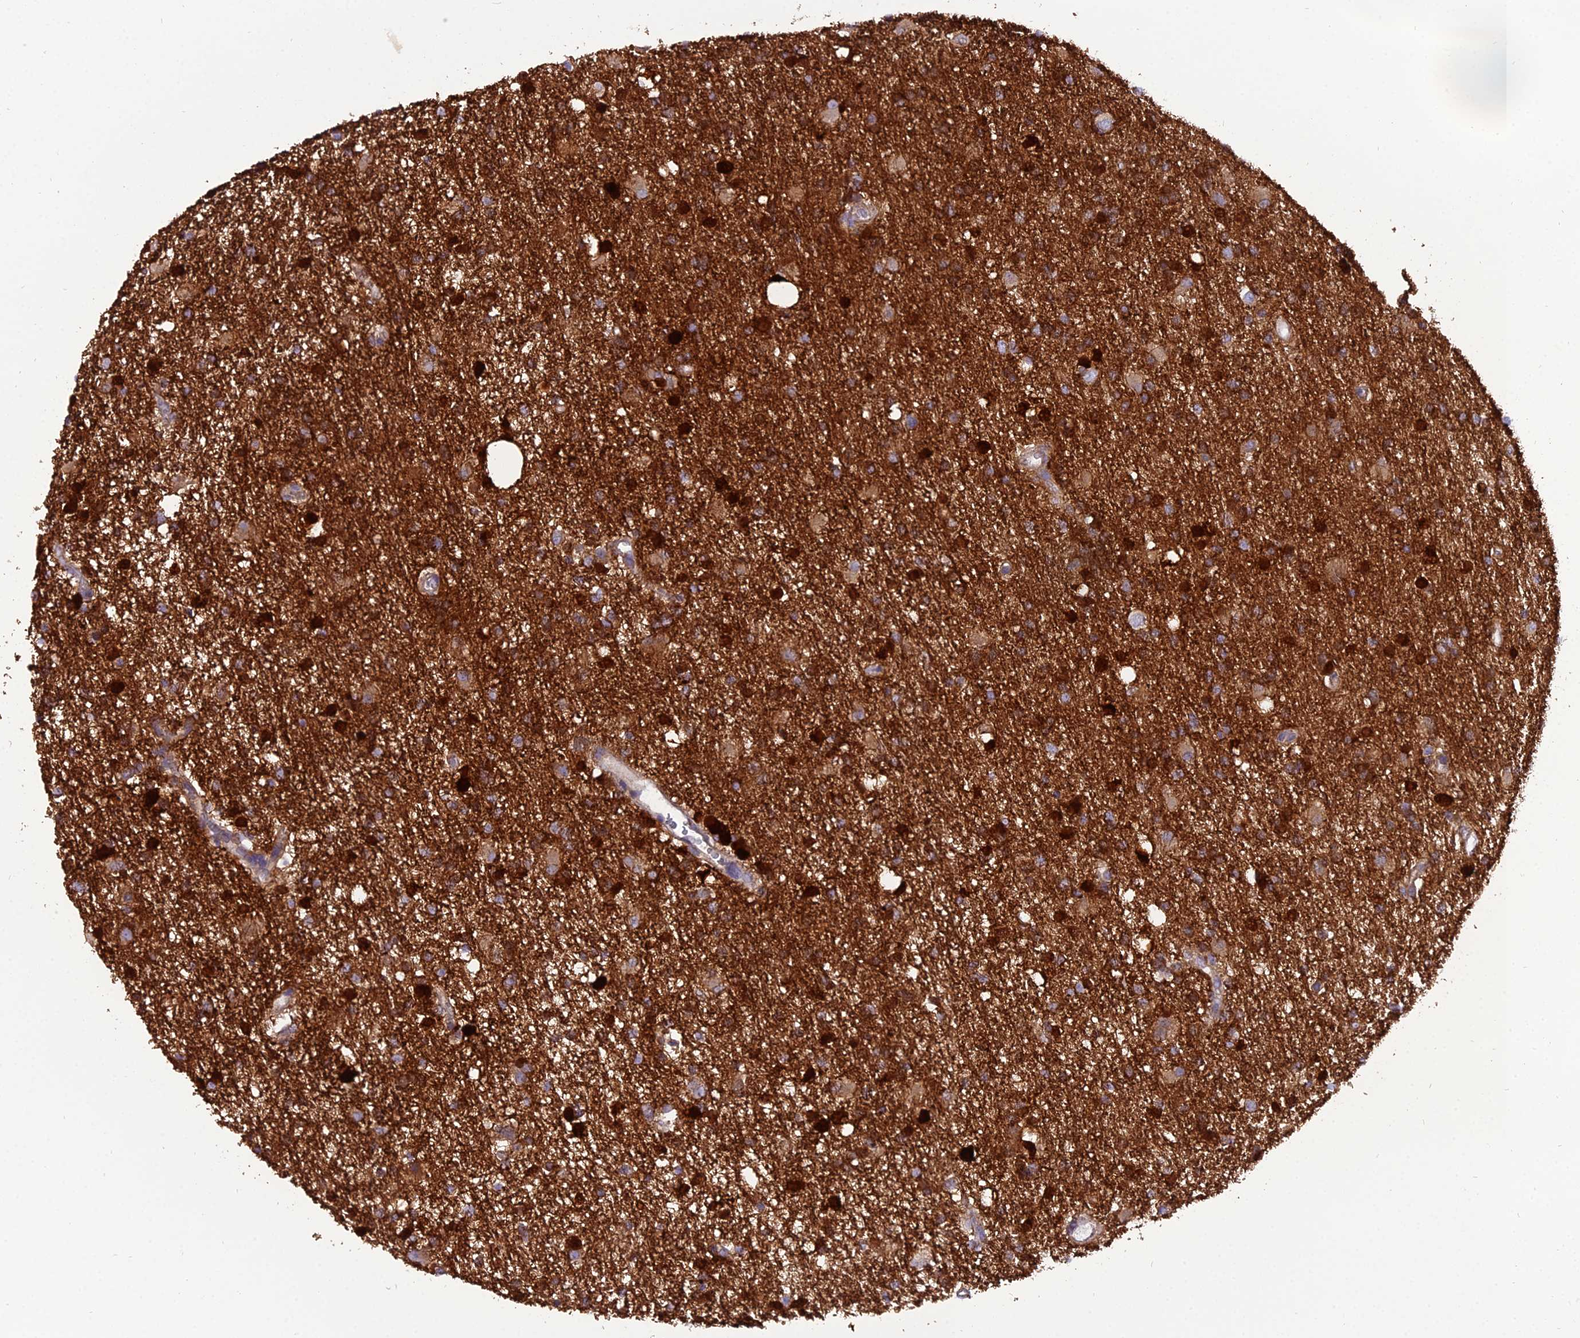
{"staining": {"intensity": "moderate", "quantity": ">75%", "location": "cytoplasmic/membranous"}, "tissue": "glioma", "cell_type": "Tumor cells", "image_type": "cancer", "snomed": [{"axis": "morphology", "description": "Glioma, malignant, High grade"}, {"axis": "topography", "description": "Brain"}], "caption": "Protein expression by IHC exhibits moderate cytoplasmic/membranous positivity in approximately >75% of tumor cells in glioma.", "gene": "GPD1", "patient": {"sex": "male", "age": 77}}